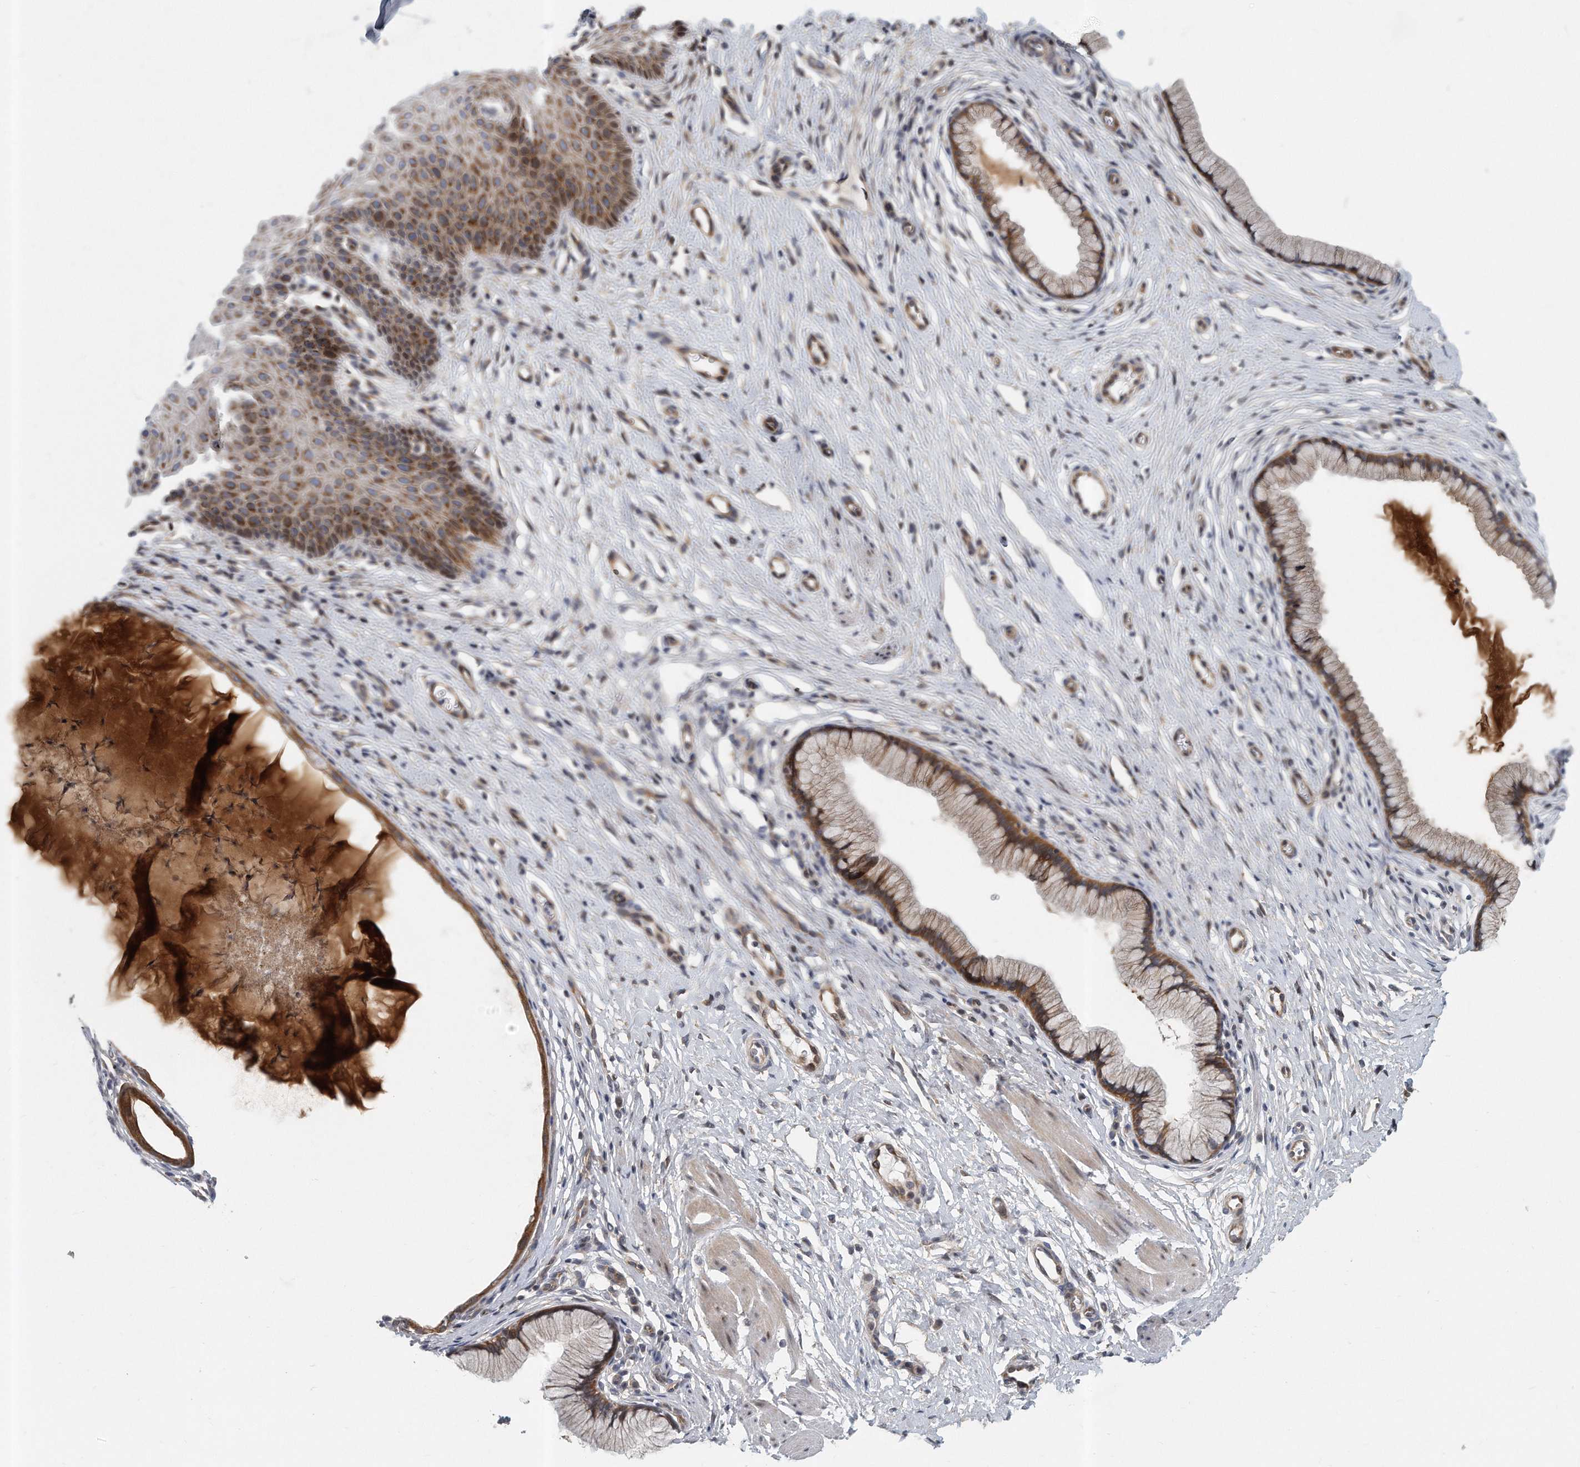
{"staining": {"intensity": "moderate", "quantity": ">75%", "location": "cytoplasmic/membranous,nuclear"}, "tissue": "cervix", "cell_type": "Glandular cells", "image_type": "normal", "snomed": [{"axis": "morphology", "description": "Normal tissue, NOS"}, {"axis": "topography", "description": "Cervix"}], "caption": "Protein positivity by IHC shows moderate cytoplasmic/membranous,nuclear staining in about >75% of glandular cells in benign cervix. The protein of interest is stained brown, and the nuclei are stained in blue (DAB (3,3'-diaminobenzidine) IHC with brightfield microscopy, high magnification).", "gene": "PCDH8", "patient": {"sex": "female", "age": 36}}